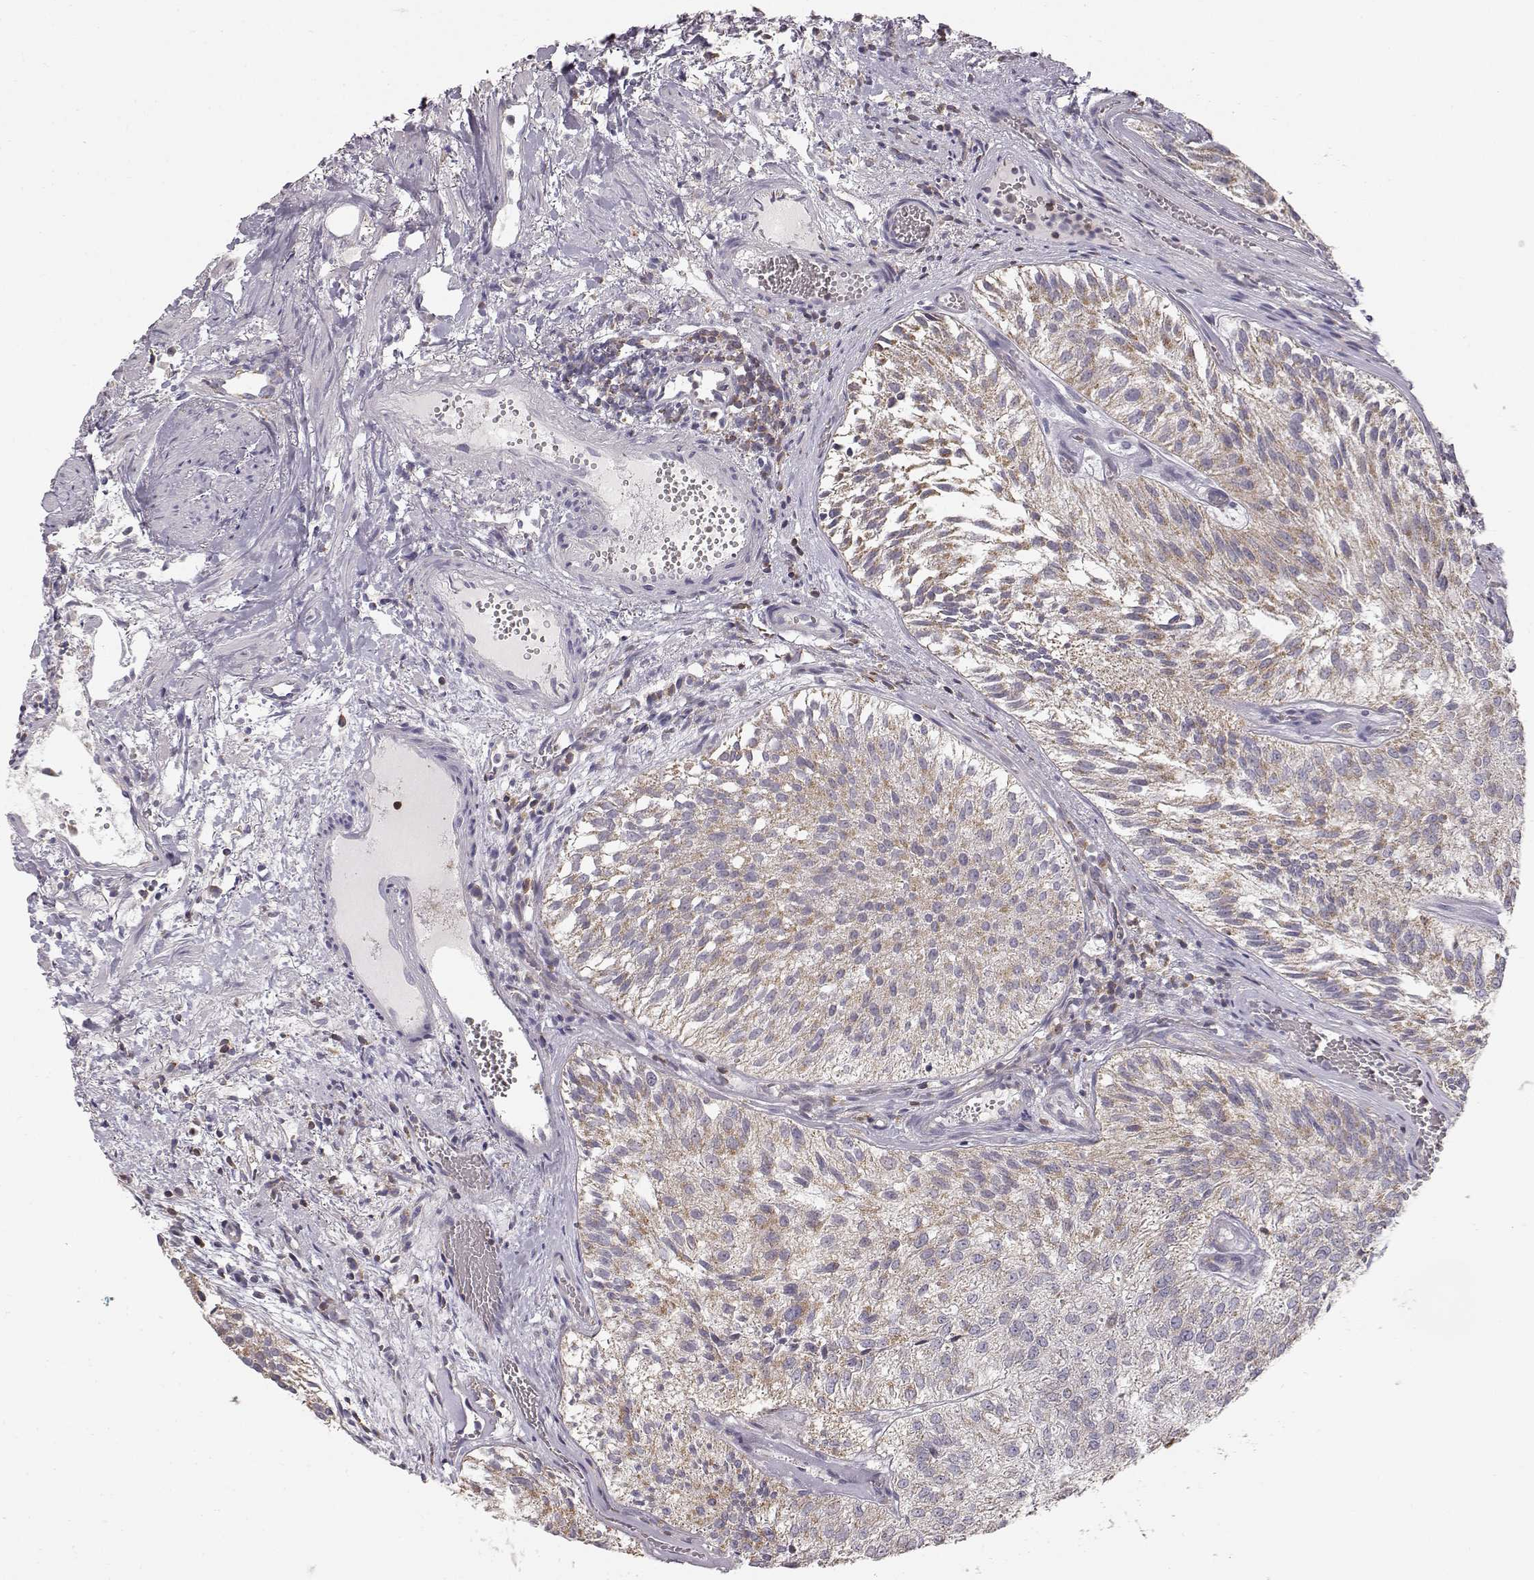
{"staining": {"intensity": "weak", "quantity": ">75%", "location": "cytoplasmic/membranous"}, "tissue": "urothelial cancer", "cell_type": "Tumor cells", "image_type": "cancer", "snomed": [{"axis": "morphology", "description": "Urothelial carcinoma, Low grade"}, {"axis": "topography", "description": "Urinary bladder"}], "caption": "Urothelial cancer stained with a brown dye demonstrates weak cytoplasmic/membranous positive positivity in about >75% of tumor cells.", "gene": "GRAP2", "patient": {"sex": "female", "age": 87}}